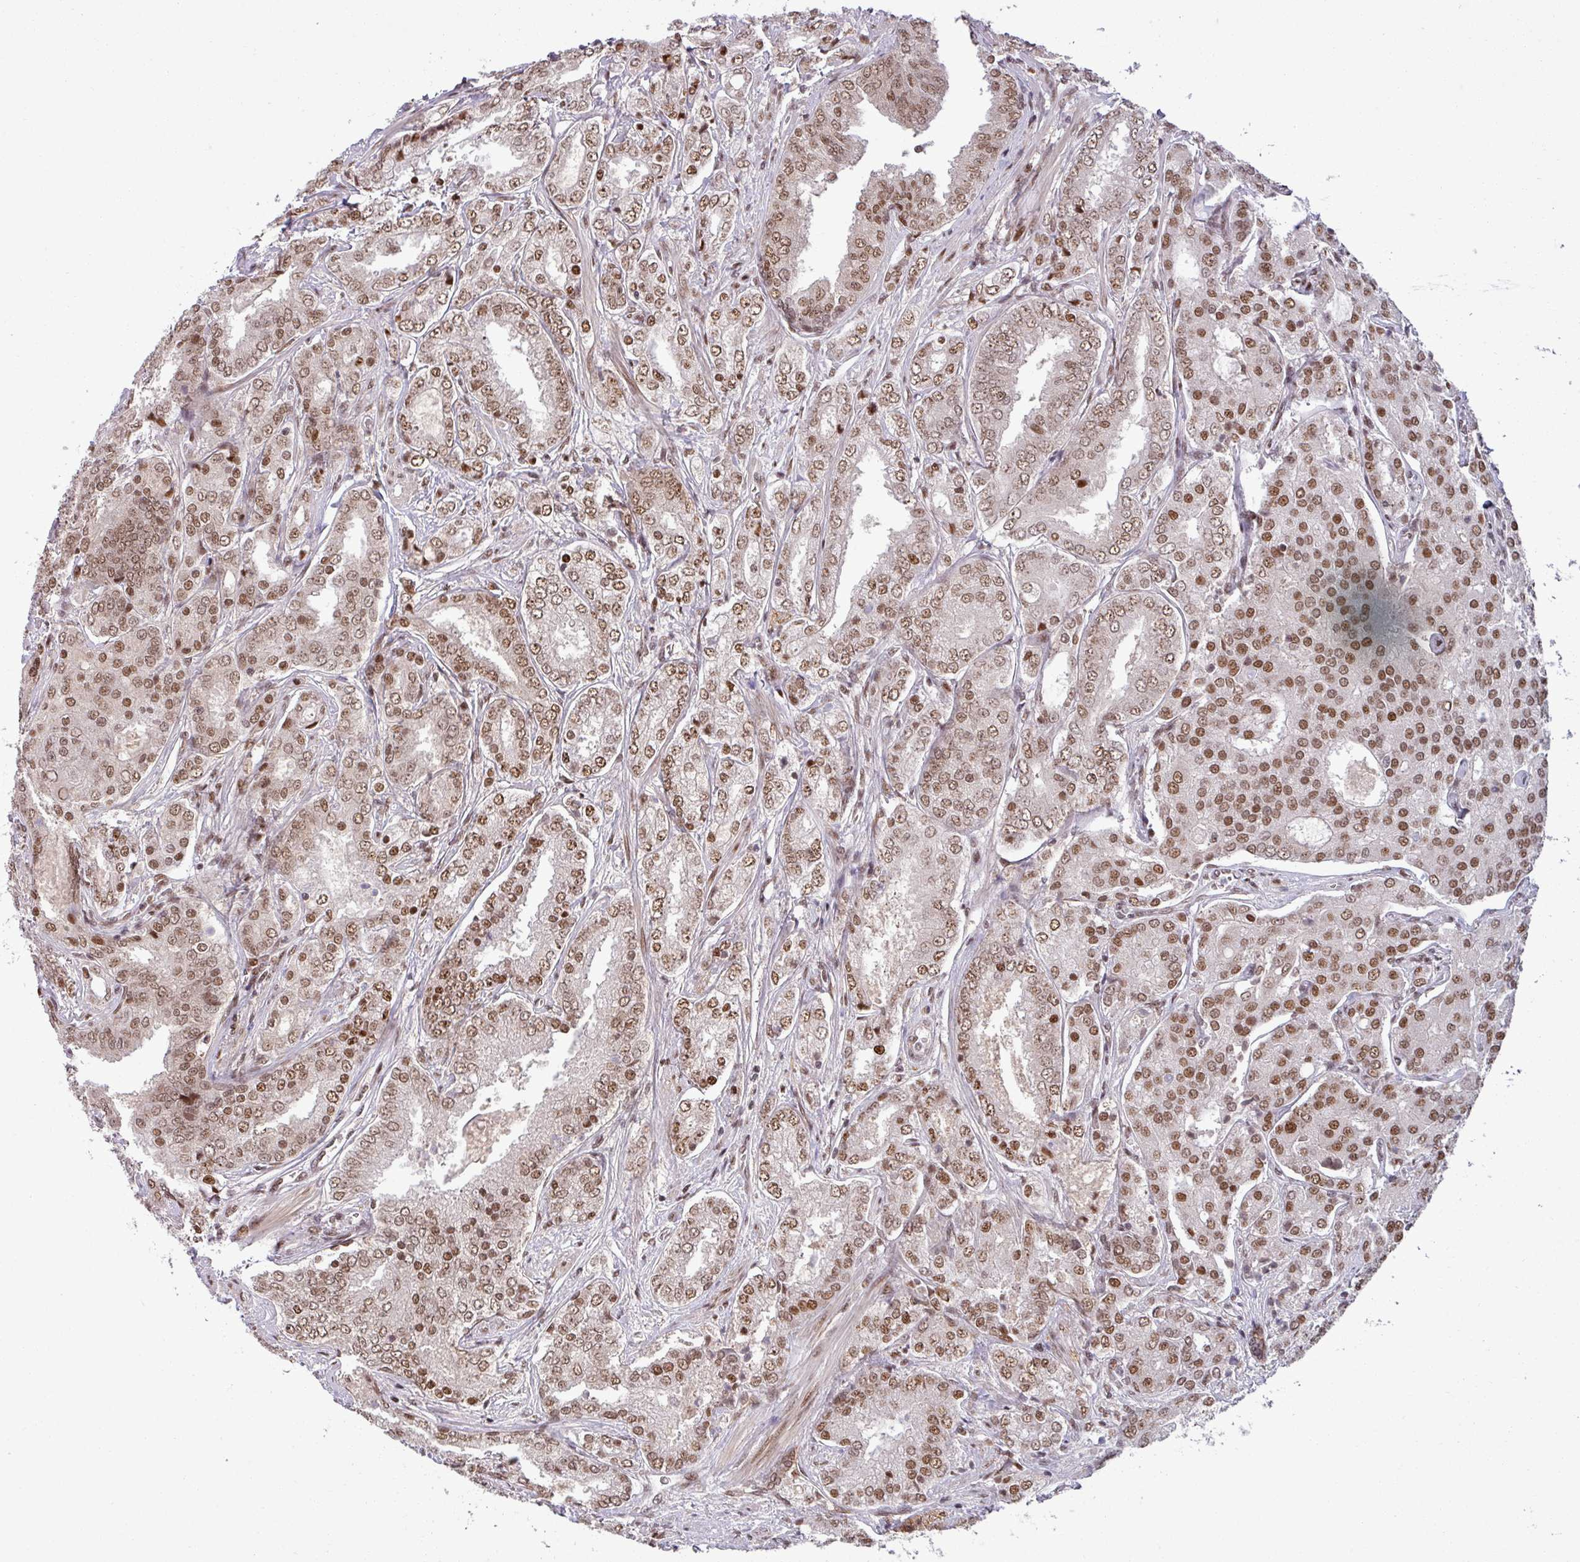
{"staining": {"intensity": "moderate", "quantity": ">75%", "location": "nuclear"}, "tissue": "prostate cancer", "cell_type": "Tumor cells", "image_type": "cancer", "snomed": [{"axis": "morphology", "description": "Adenocarcinoma, High grade"}, {"axis": "topography", "description": "Prostate"}], "caption": "High-grade adenocarcinoma (prostate) stained with DAB (3,3'-diaminobenzidine) immunohistochemistry shows medium levels of moderate nuclear expression in approximately >75% of tumor cells.", "gene": "PTPN20", "patient": {"sex": "male", "age": 63}}